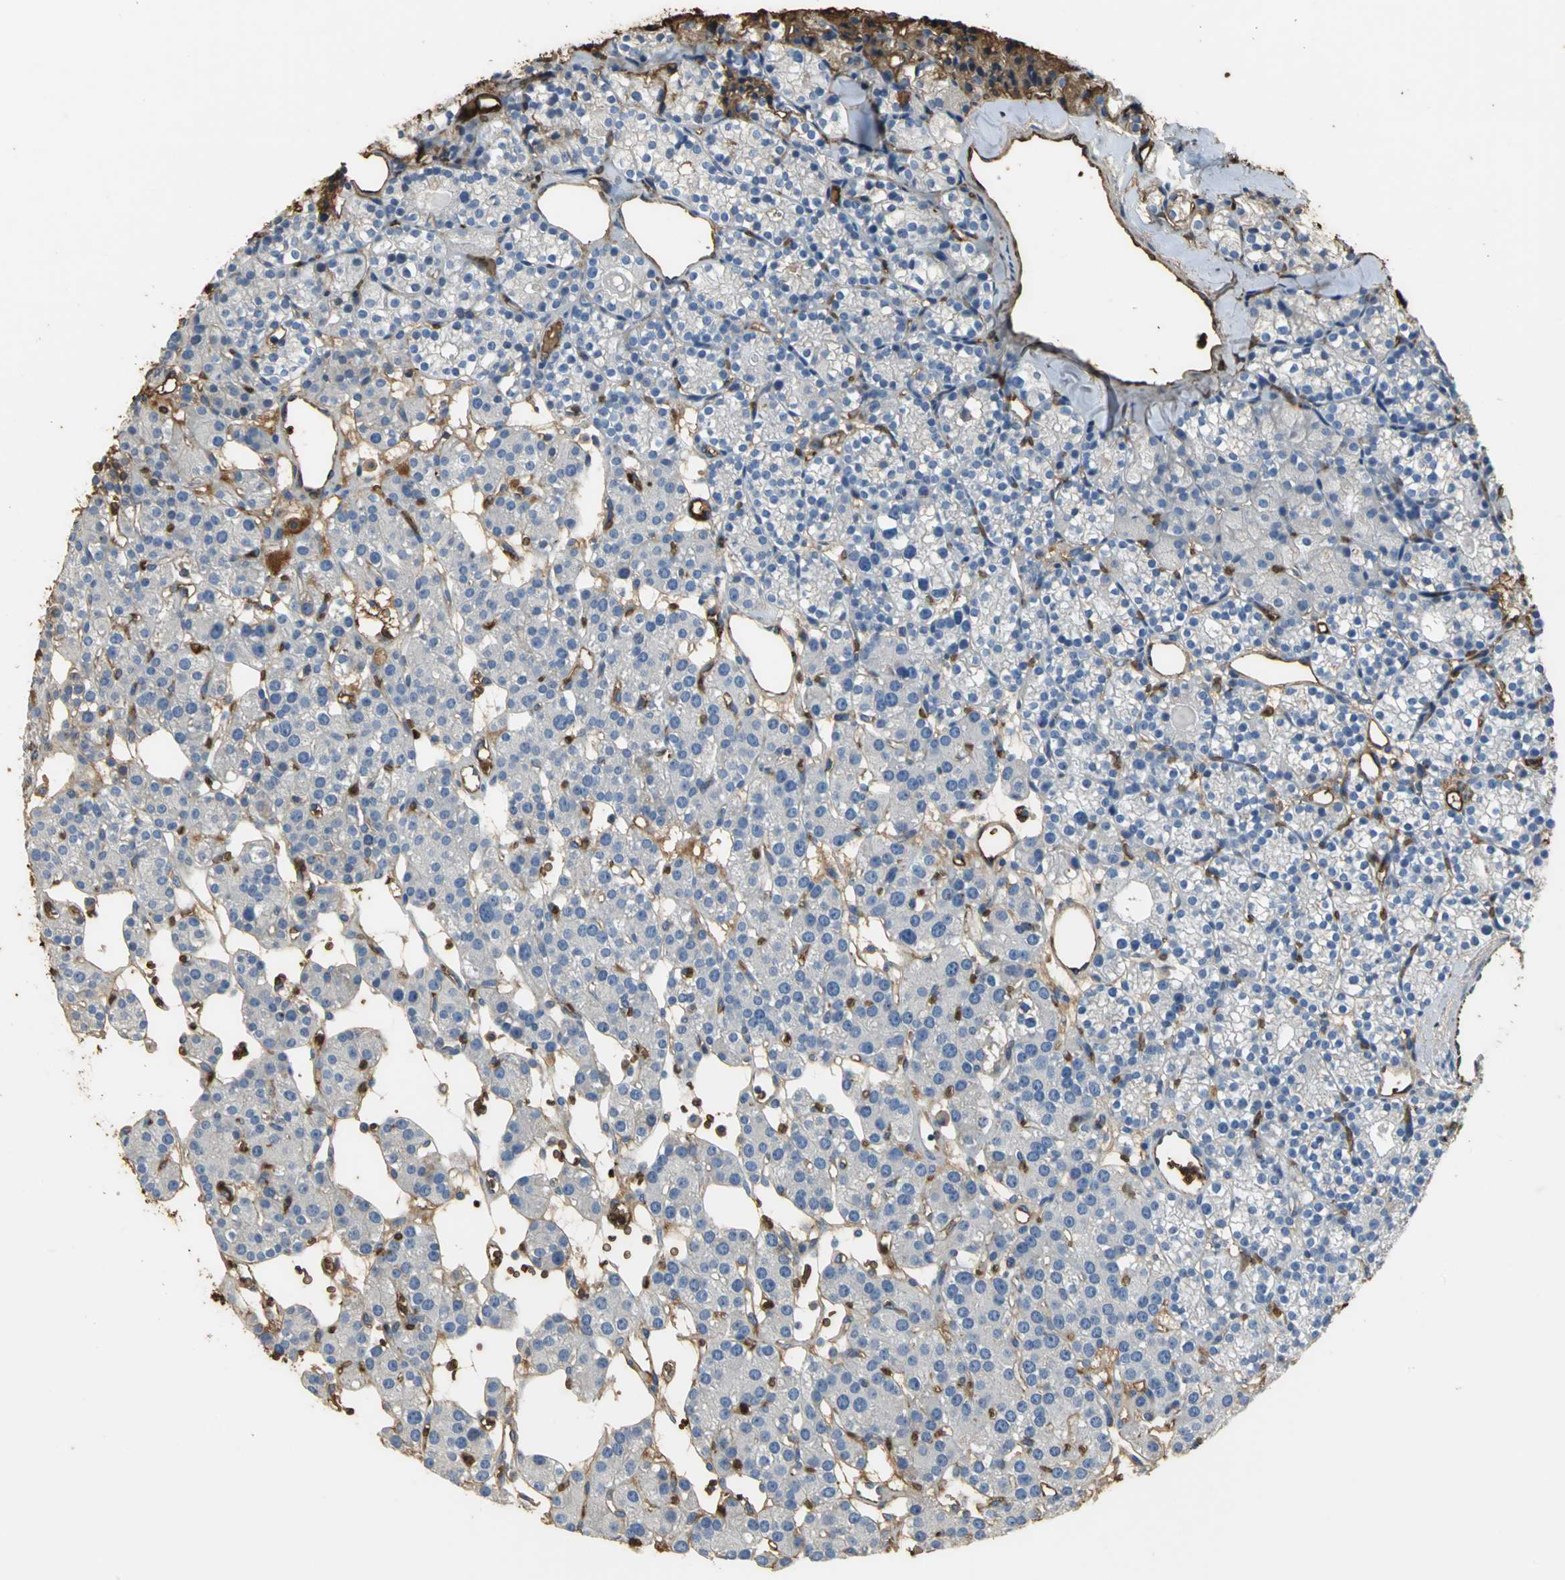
{"staining": {"intensity": "moderate", "quantity": ">75%", "location": "cytoplasmic/membranous"}, "tissue": "parathyroid gland", "cell_type": "Glandular cells", "image_type": "normal", "snomed": [{"axis": "morphology", "description": "Normal tissue, NOS"}, {"axis": "topography", "description": "Parathyroid gland"}], "caption": "Immunohistochemistry (IHC) of unremarkable human parathyroid gland shows medium levels of moderate cytoplasmic/membranous staining in about >75% of glandular cells. The staining was performed using DAB to visualize the protein expression in brown, while the nuclei were stained in blue with hematoxylin (Magnification: 20x).", "gene": "TREM1", "patient": {"sex": "female", "age": 64}}